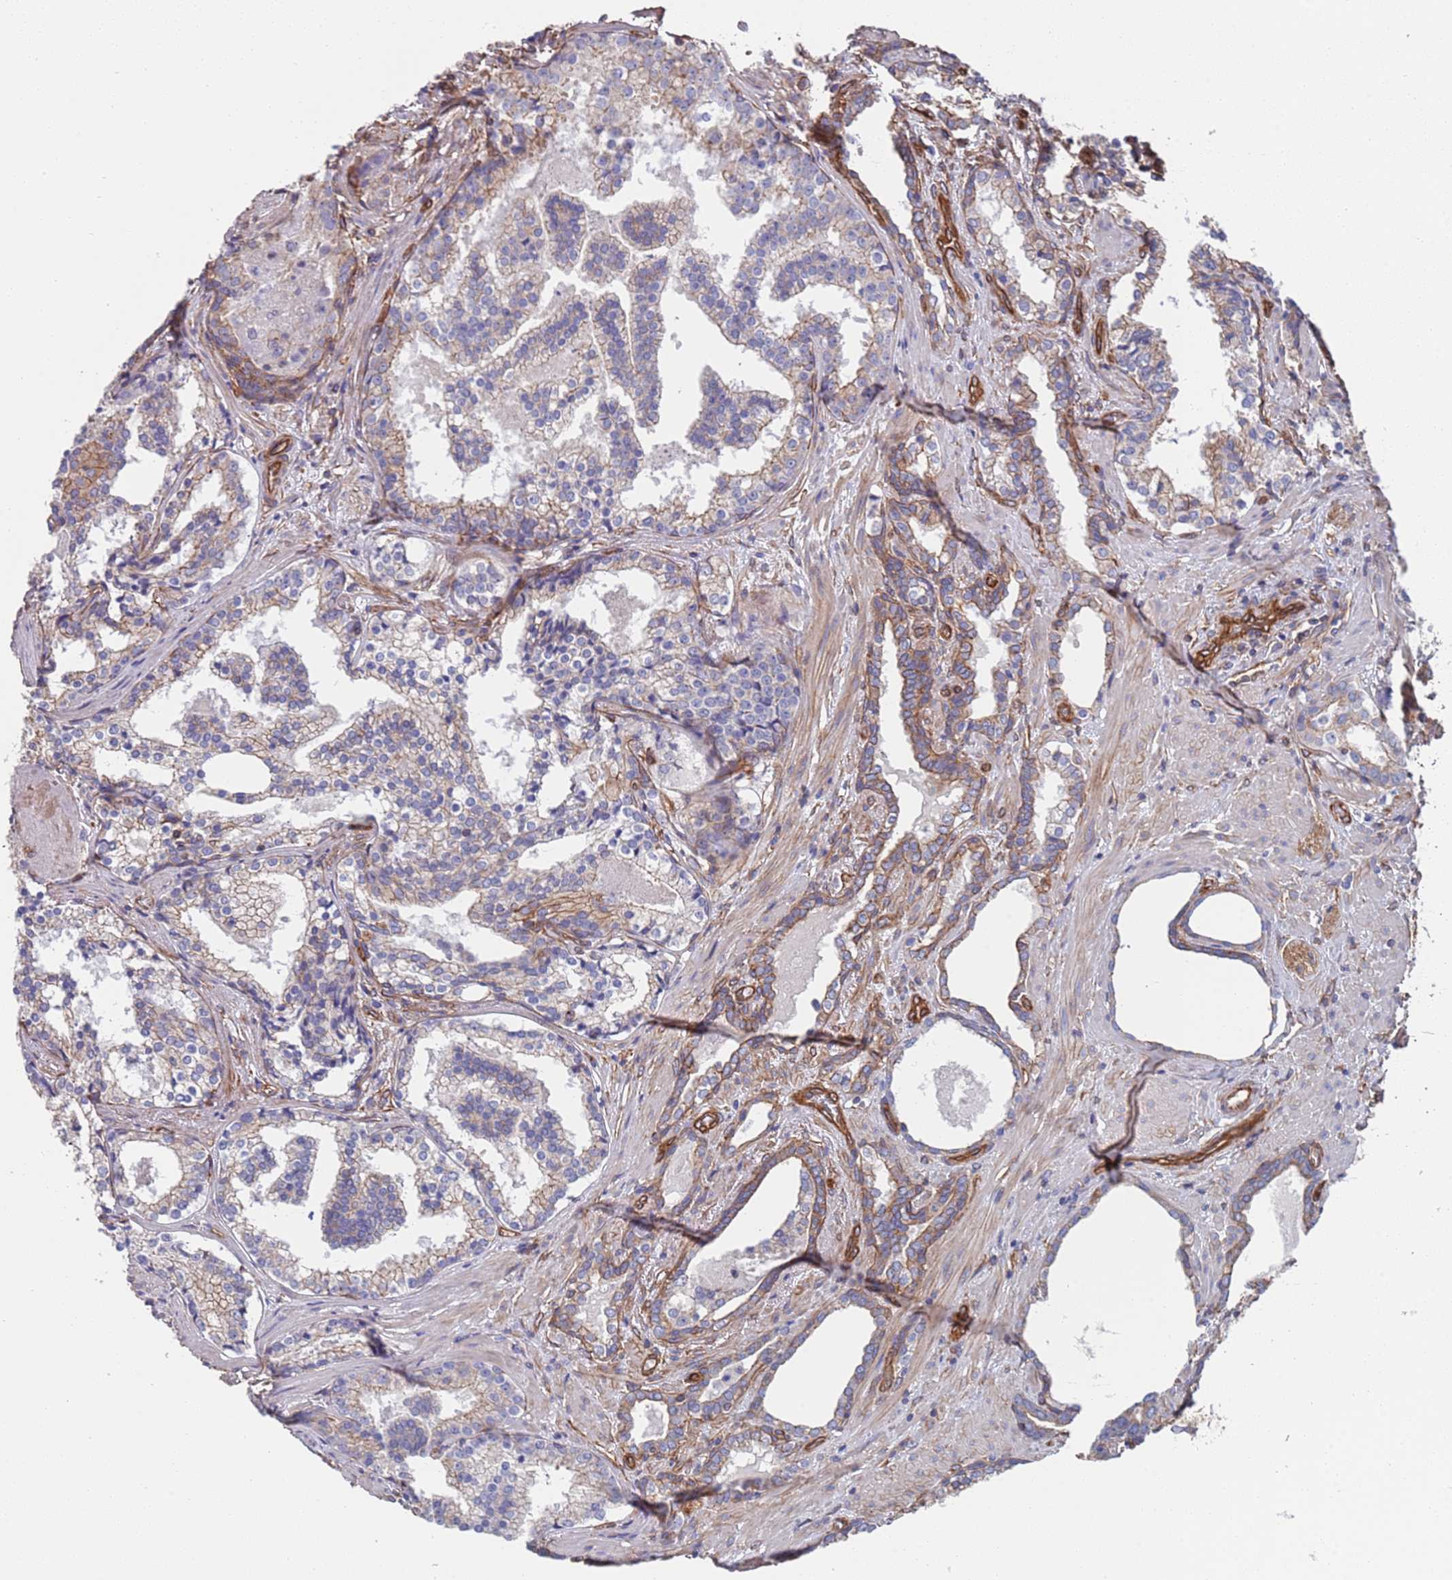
{"staining": {"intensity": "moderate", "quantity": "<25%", "location": "cytoplasmic/membranous"}, "tissue": "prostate cancer", "cell_type": "Tumor cells", "image_type": "cancer", "snomed": [{"axis": "morphology", "description": "Adenocarcinoma, High grade"}, {"axis": "topography", "description": "Prostate"}], "caption": "Protein staining of prostate cancer tissue displays moderate cytoplasmic/membranous staining in about <25% of tumor cells.", "gene": "JAKMIP2", "patient": {"sex": "male", "age": 58}}